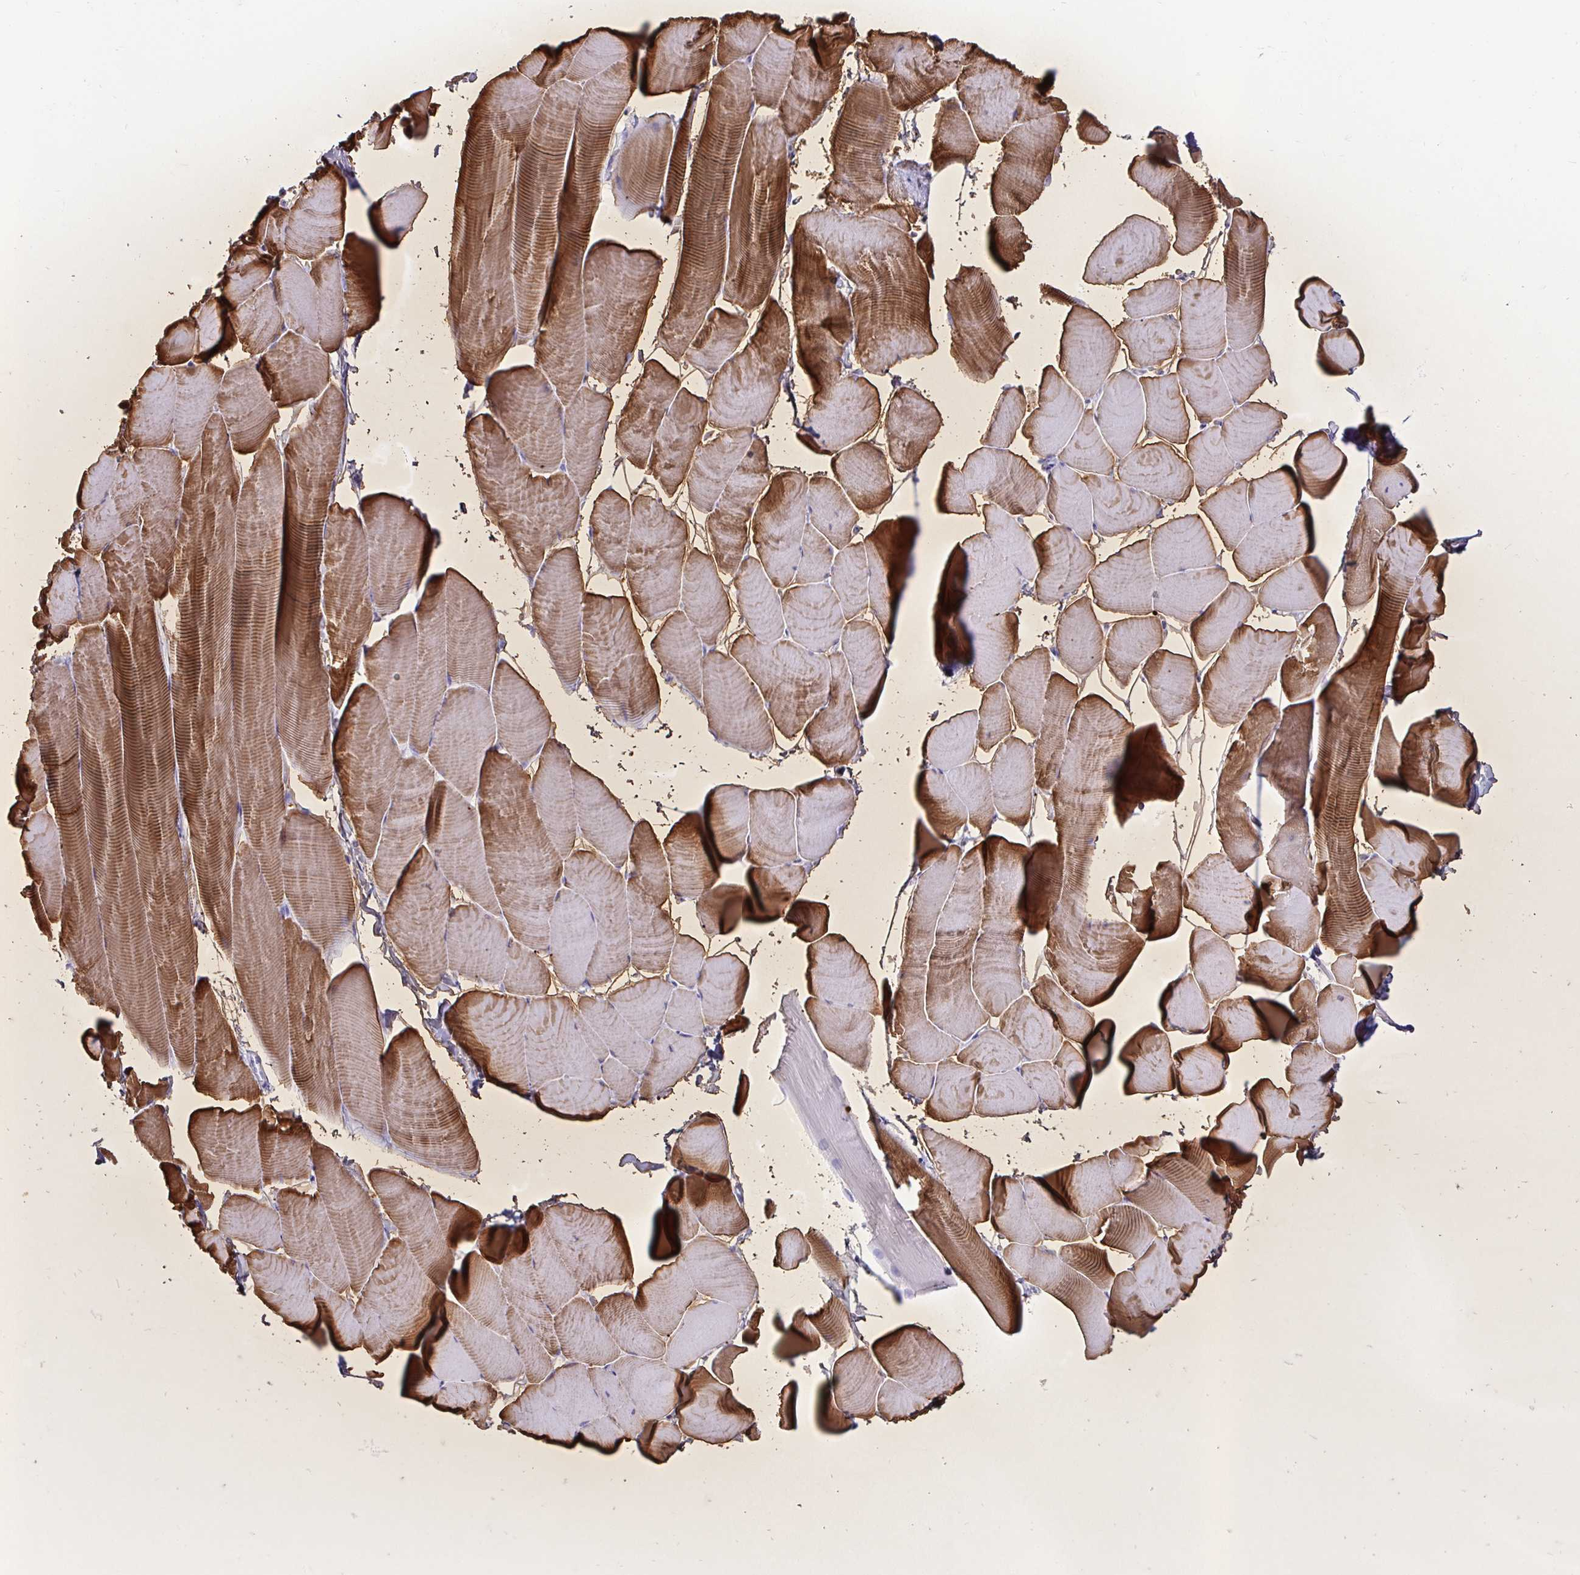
{"staining": {"intensity": "strong", "quantity": "25%-75%", "location": "cytoplasmic/membranous"}, "tissue": "skeletal muscle", "cell_type": "Myocytes", "image_type": "normal", "snomed": [{"axis": "morphology", "description": "Normal tissue, NOS"}, {"axis": "topography", "description": "Skeletal muscle"}], "caption": "DAB immunohistochemical staining of benign skeletal muscle shows strong cytoplasmic/membranous protein expression in about 25%-75% of myocytes.", "gene": "GSTM1", "patient": {"sex": "male", "age": 25}}